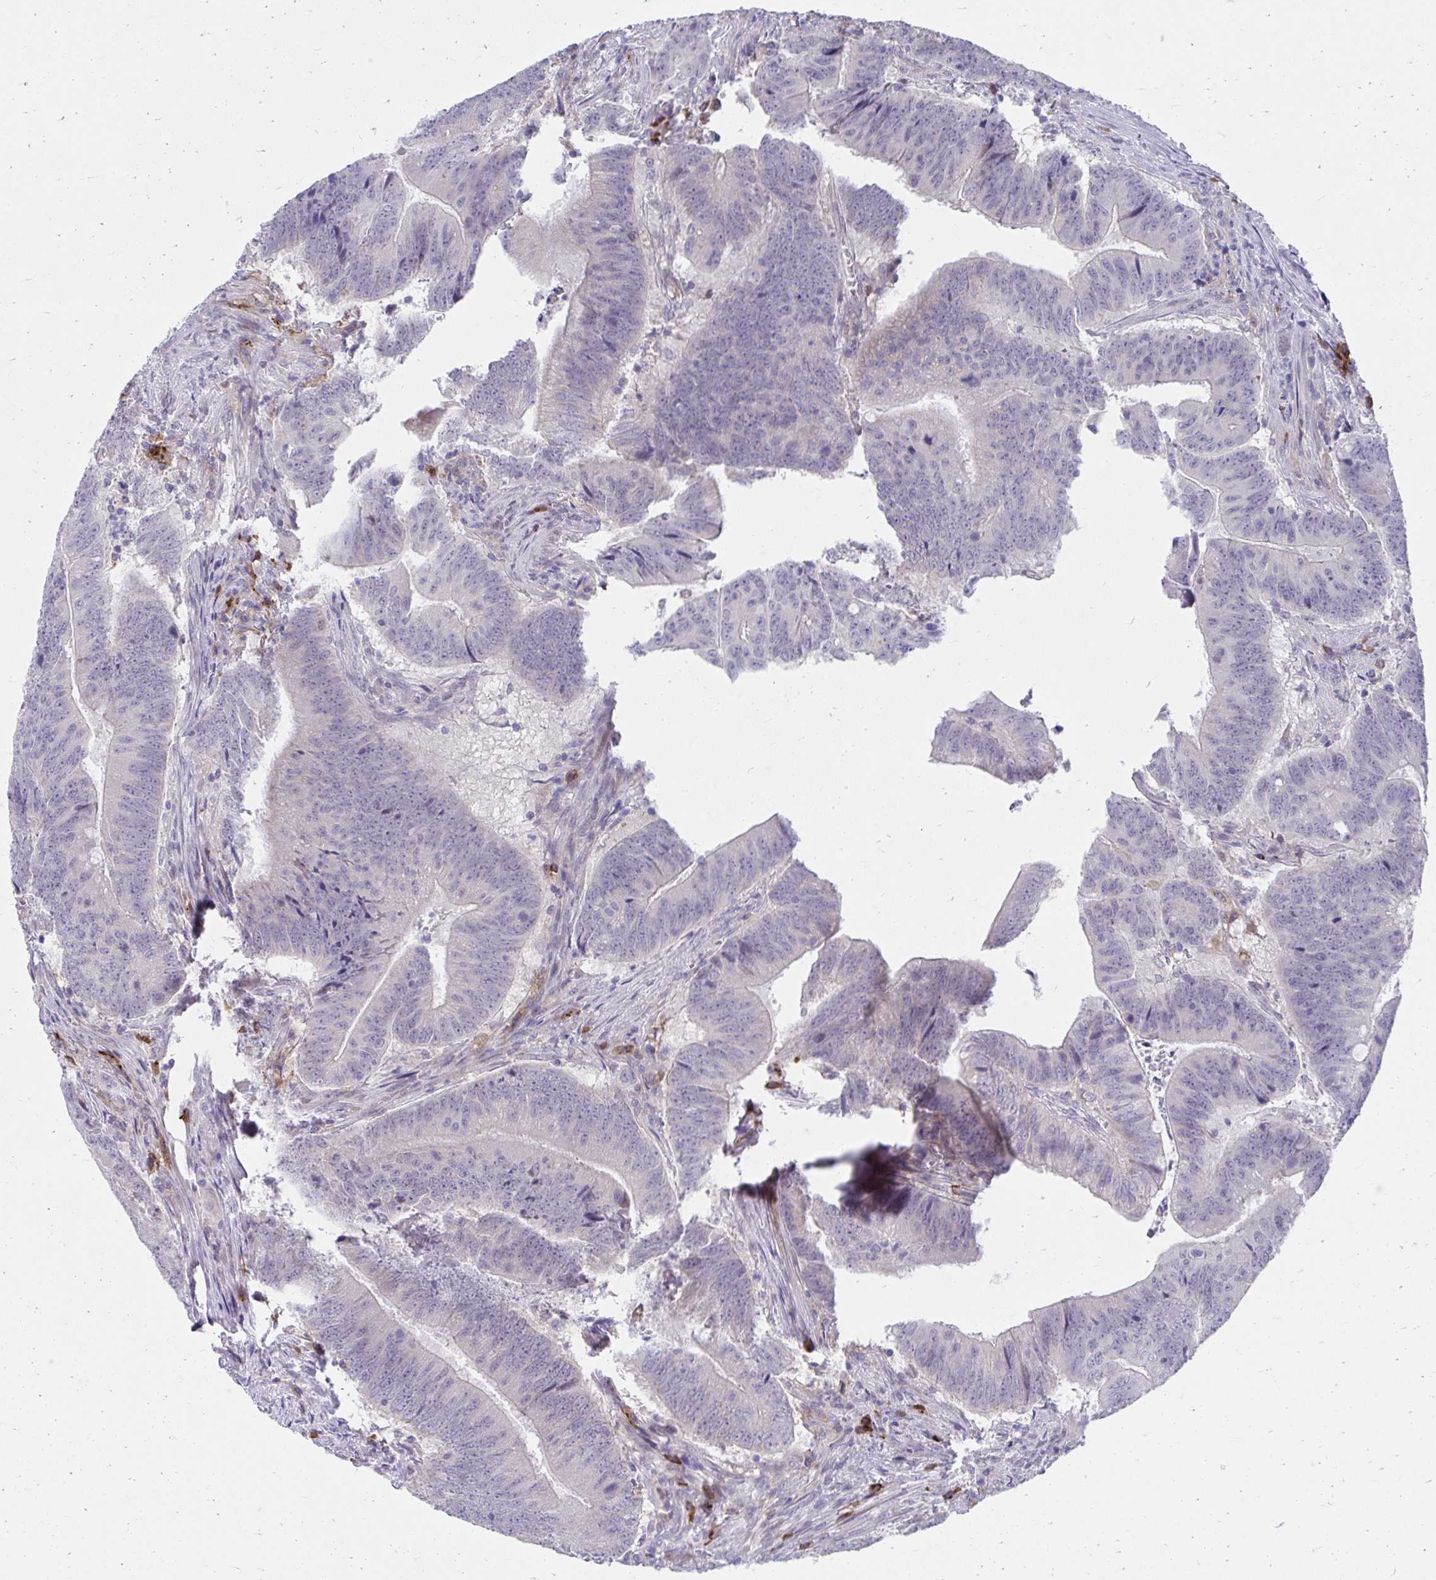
{"staining": {"intensity": "negative", "quantity": "none", "location": "none"}, "tissue": "colorectal cancer", "cell_type": "Tumor cells", "image_type": "cancer", "snomed": [{"axis": "morphology", "description": "Adenocarcinoma, NOS"}, {"axis": "topography", "description": "Colon"}], "caption": "Immunohistochemistry of colorectal adenocarcinoma displays no staining in tumor cells.", "gene": "SLAMF7", "patient": {"sex": "female", "age": 87}}